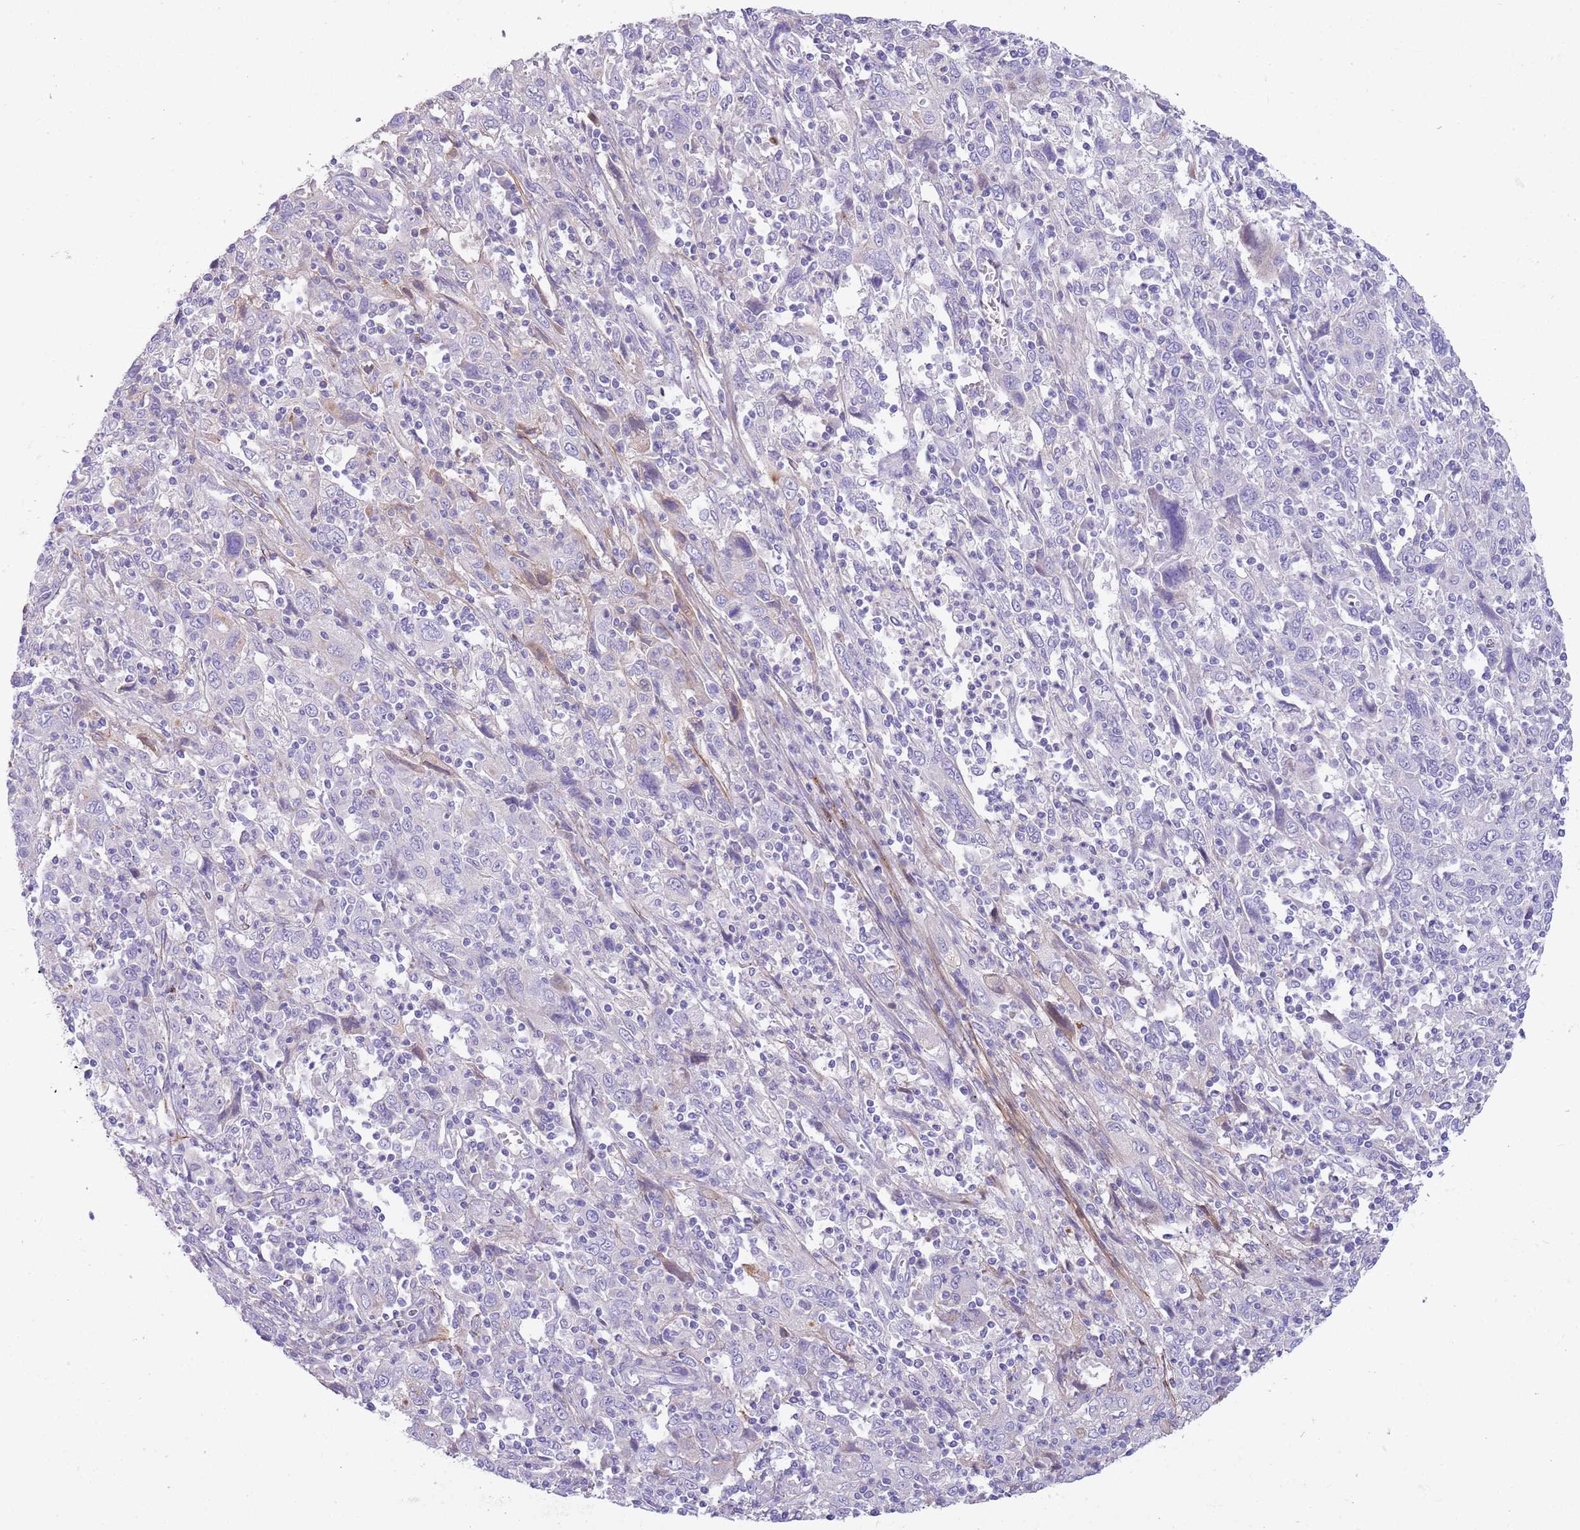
{"staining": {"intensity": "negative", "quantity": "none", "location": "none"}, "tissue": "cervical cancer", "cell_type": "Tumor cells", "image_type": "cancer", "snomed": [{"axis": "morphology", "description": "Squamous cell carcinoma, NOS"}, {"axis": "topography", "description": "Cervix"}], "caption": "The histopathology image displays no staining of tumor cells in cervical squamous cell carcinoma. (Brightfield microscopy of DAB immunohistochemistry at high magnification).", "gene": "LEPROTL1", "patient": {"sex": "female", "age": 46}}